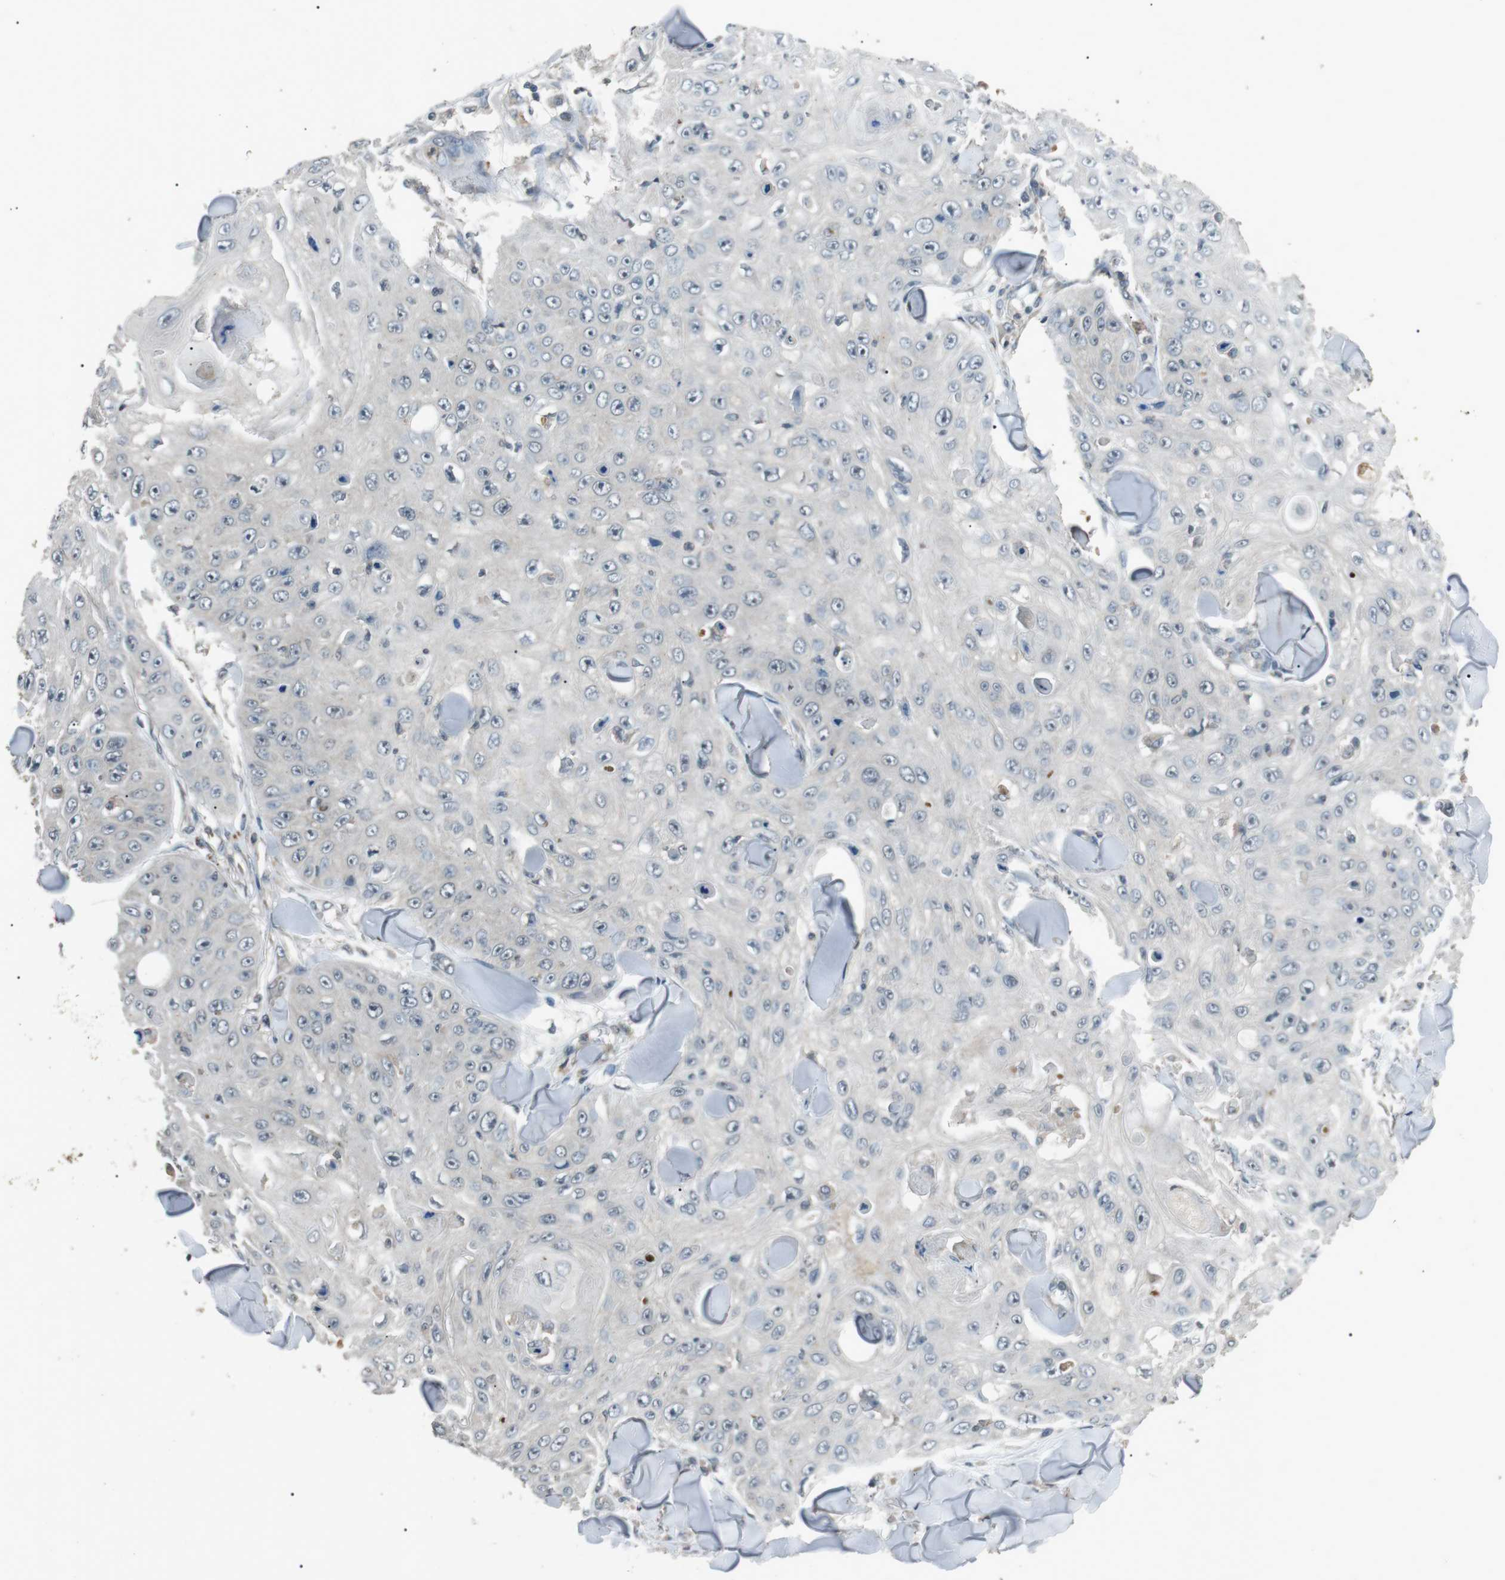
{"staining": {"intensity": "negative", "quantity": "none", "location": "none"}, "tissue": "skin cancer", "cell_type": "Tumor cells", "image_type": "cancer", "snomed": [{"axis": "morphology", "description": "Squamous cell carcinoma, NOS"}, {"axis": "topography", "description": "Skin"}], "caption": "This is a image of IHC staining of skin cancer, which shows no positivity in tumor cells.", "gene": "NEK7", "patient": {"sex": "male", "age": 86}}